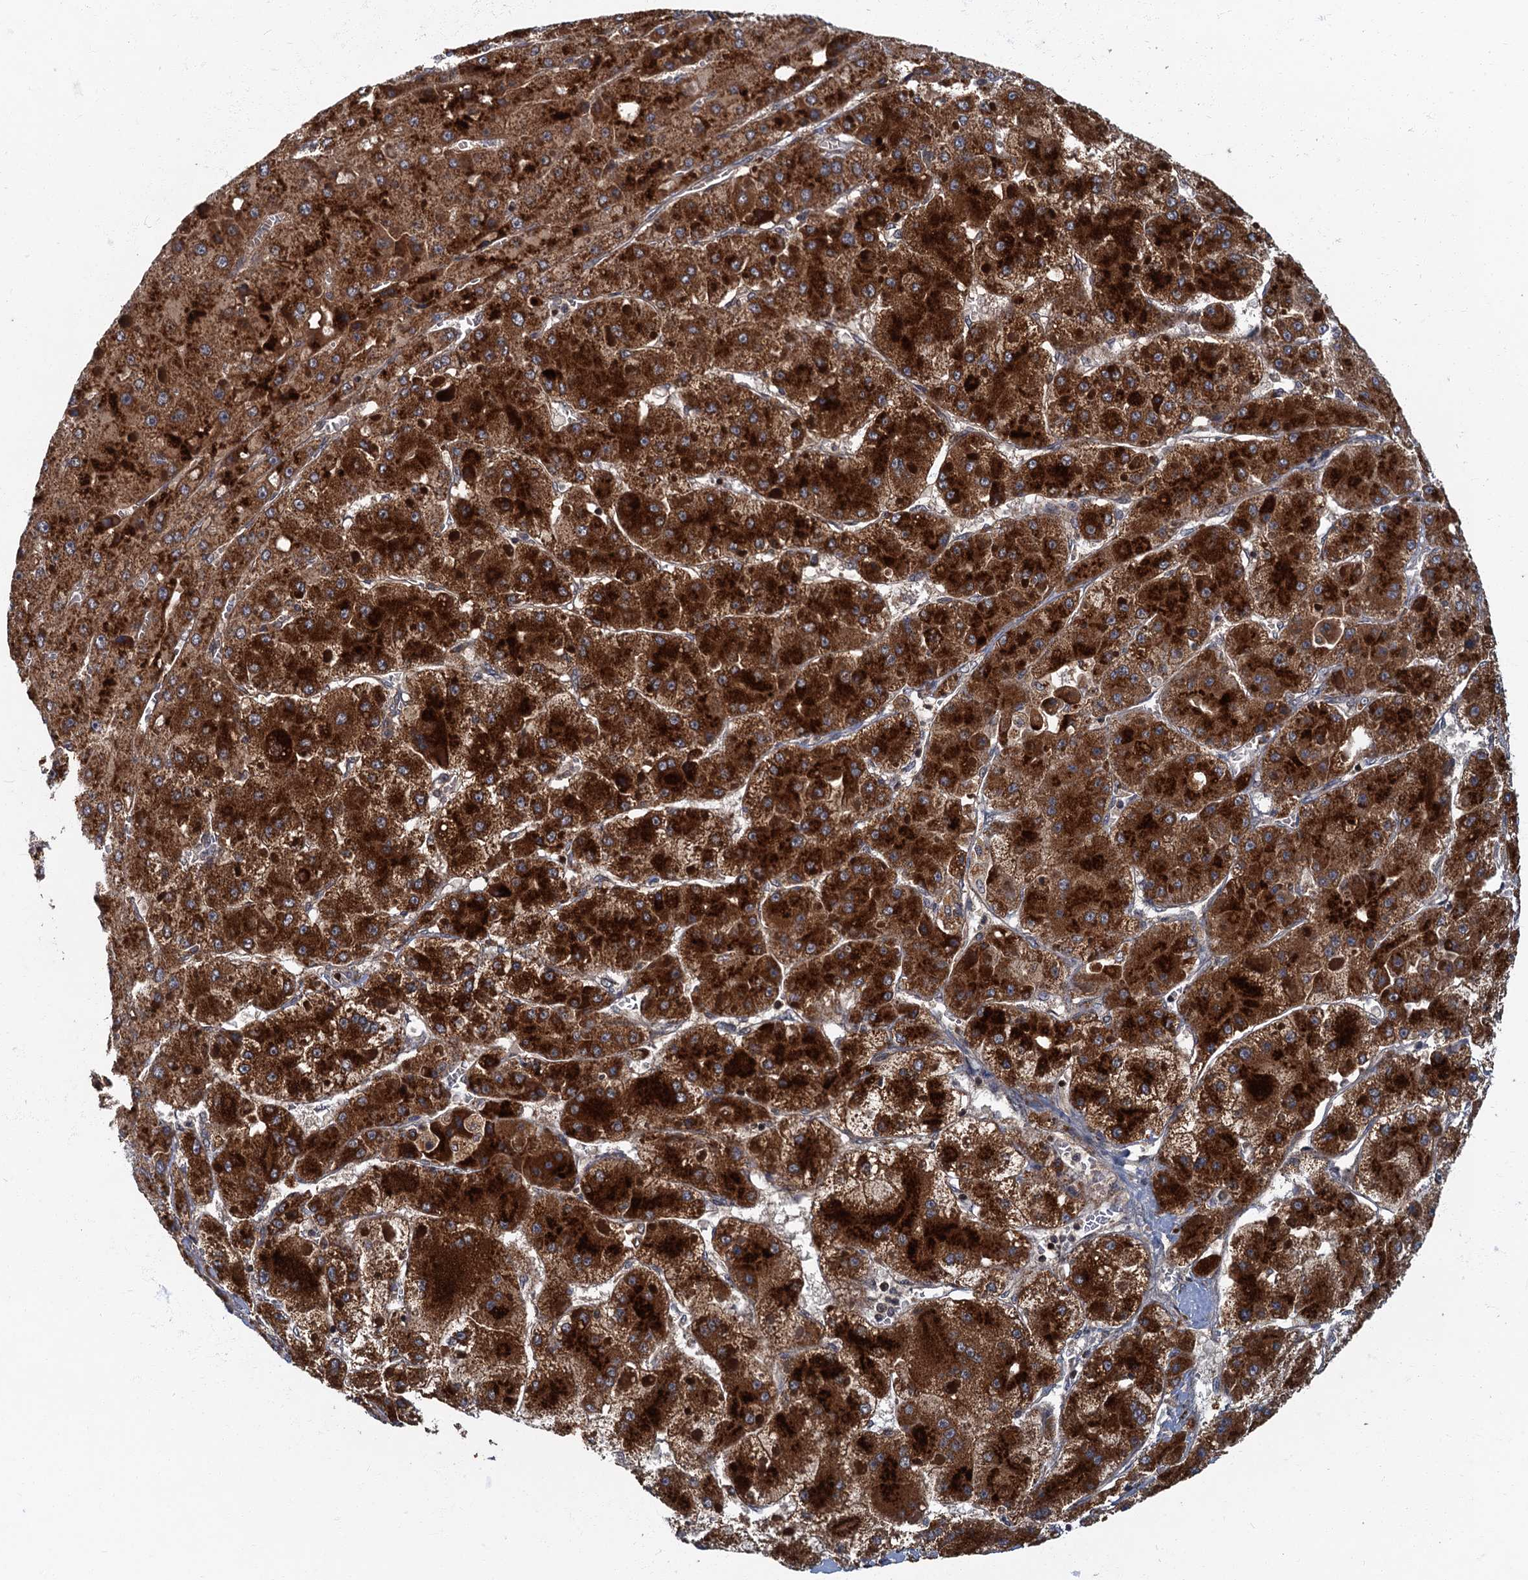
{"staining": {"intensity": "strong", "quantity": ">75%", "location": "cytoplasmic/membranous"}, "tissue": "liver cancer", "cell_type": "Tumor cells", "image_type": "cancer", "snomed": [{"axis": "morphology", "description": "Carcinoma, Hepatocellular, NOS"}, {"axis": "topography", "description": "Liver"}], "caption": "There is high levels of strong cytoplasmic/membranous positivity in tumor cells of hepatocellular carcinoma (liver), as demonstrated by immunohistochemical staining (brown color).", "gene": "SLC11A2", "patient": {"sex": "female", "age": 73}}